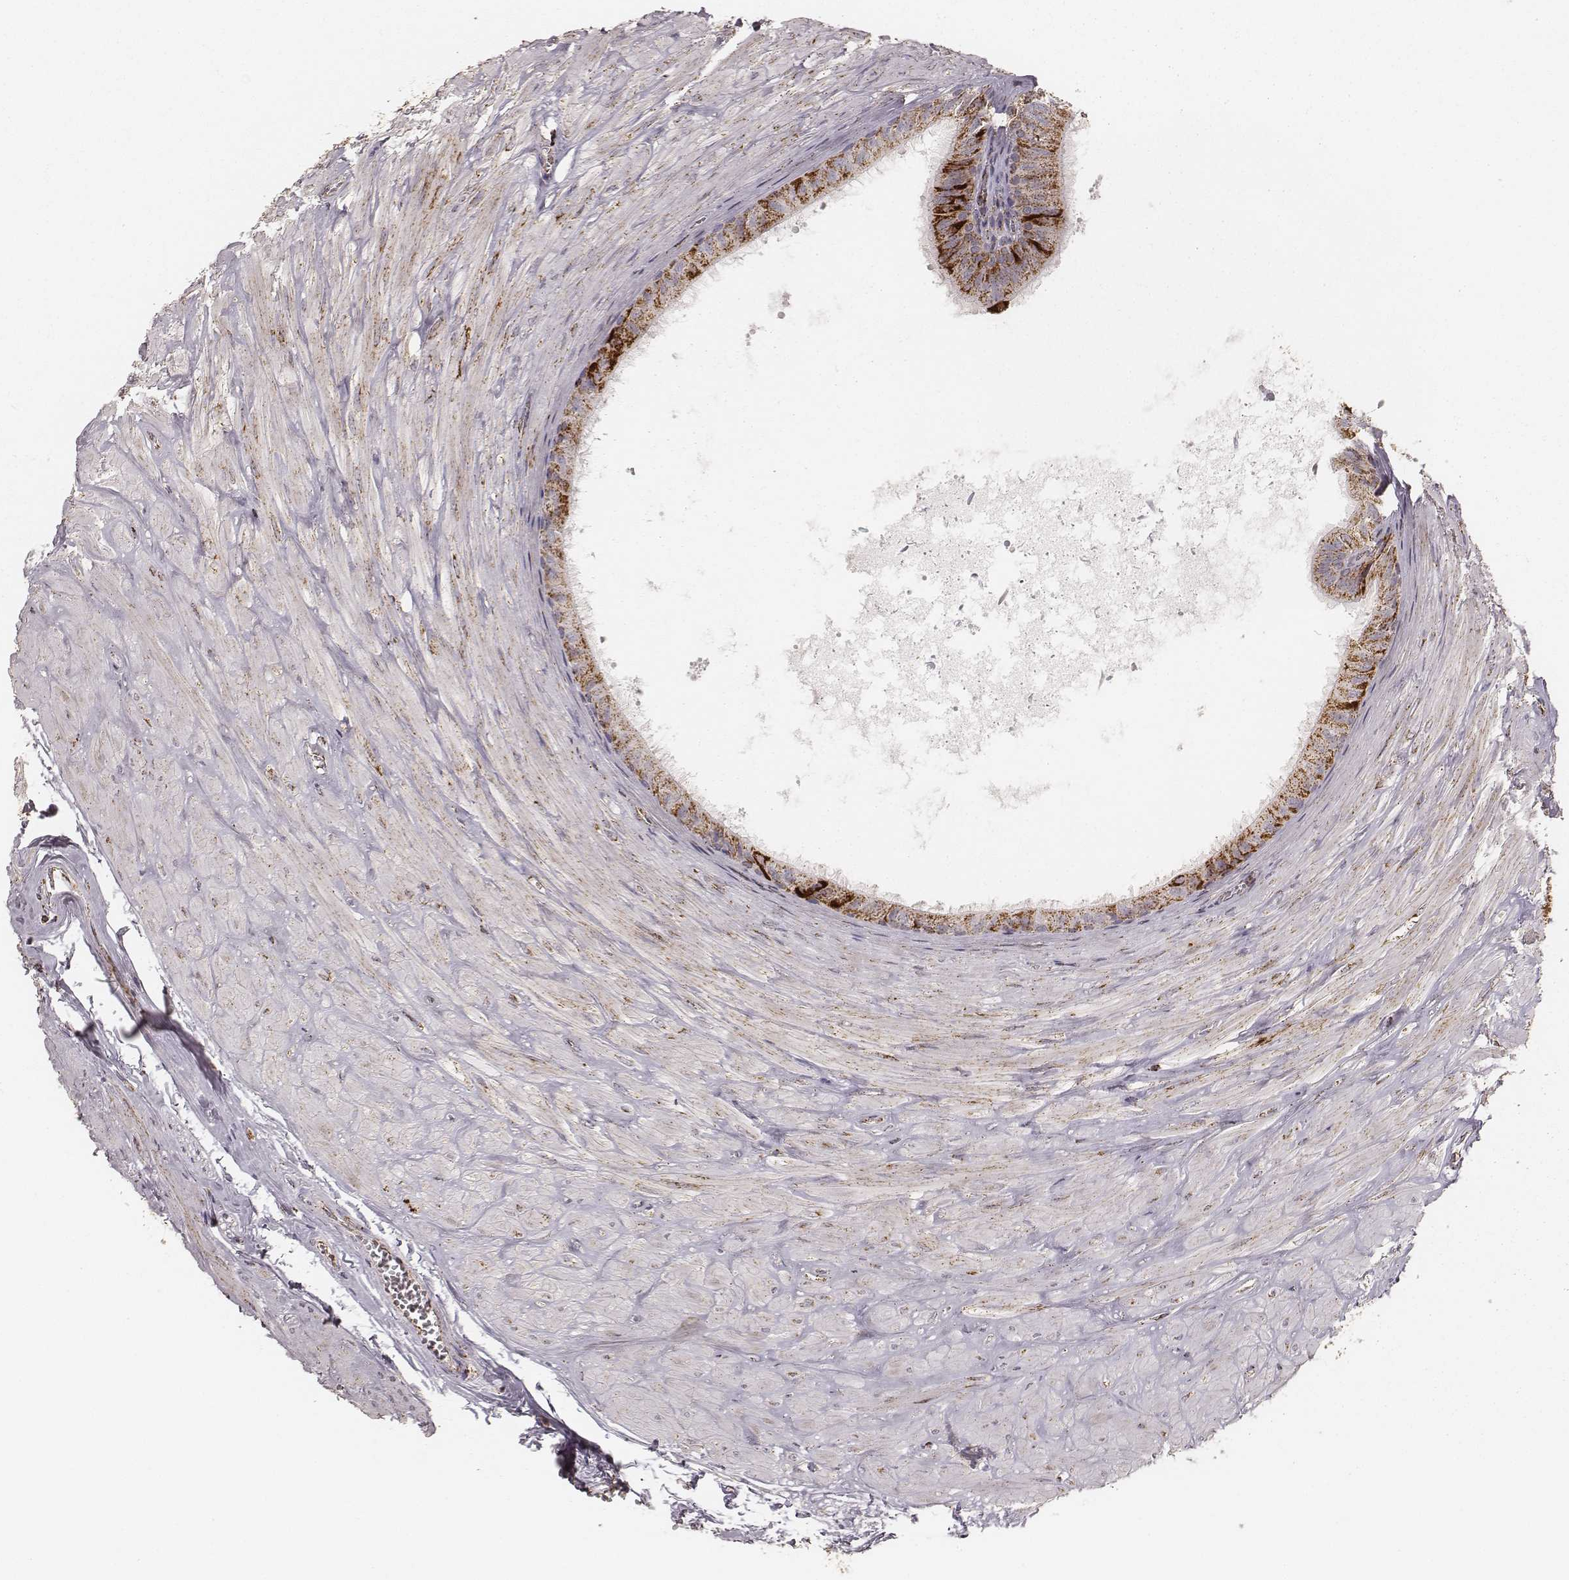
{"staining": {"intensity": "strong", "quantity": ">75%", "location": "cytoplasmic/membranous"}, "tissue": "epididymis", "cell_type": "Glandular cells", "image_type": "normal", "snomed": [{"axis": "morphology", "description": "Normal tissue, NOS"}, {"axis": "topography", "description": "Epididymis"}], "caption": "Protein analysis of unremarkable epididymis demonstrates strong cytoplasmic/membranous staining in about >75% of glandular cells. (Stains: DAB in brown, nuclei in blue, Microscopy: brightfield microscopy at high magnification).", "gene": "CS", "patient": {"sex": "male", "age": 37}}